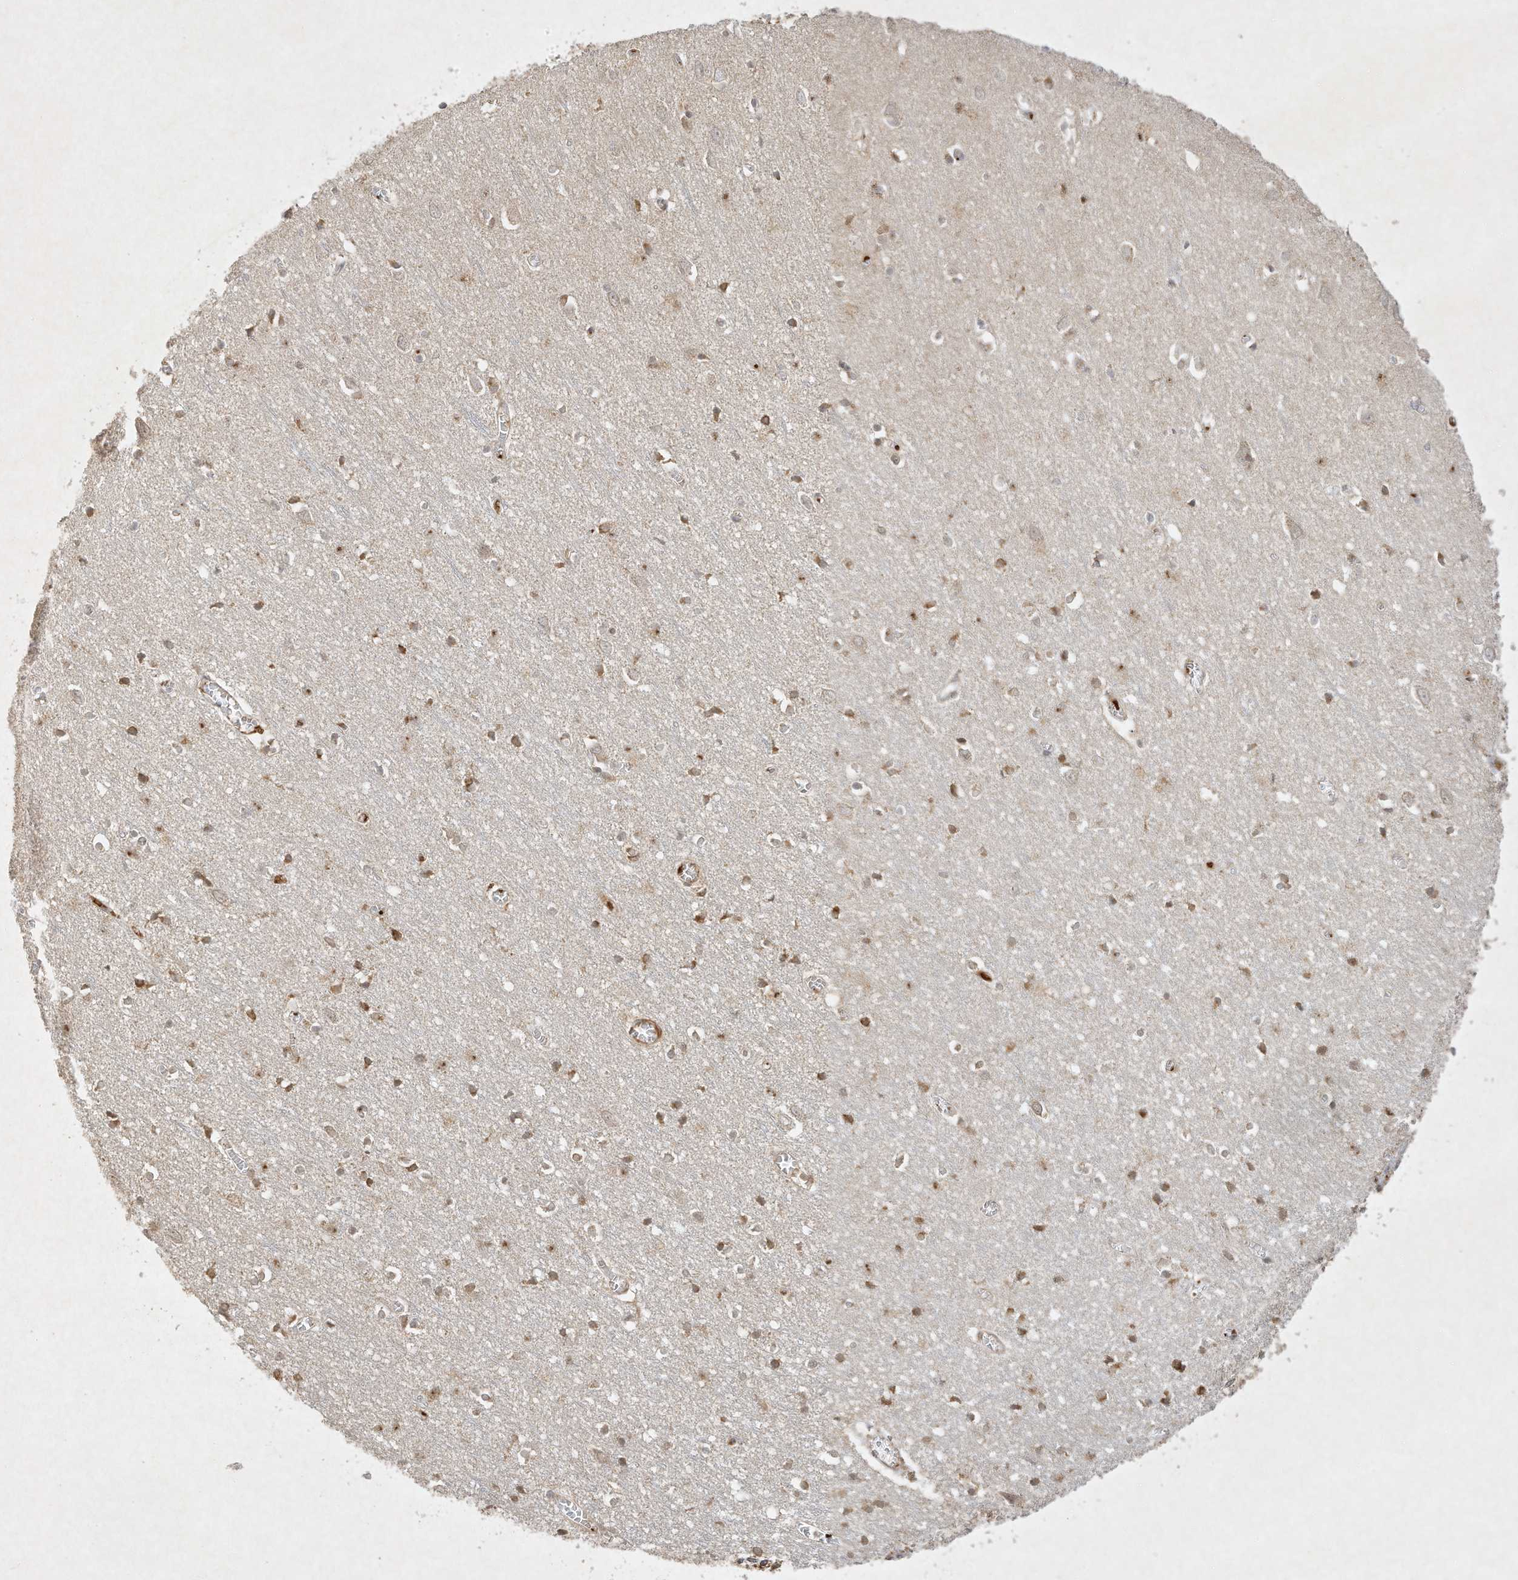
{"staining": {"intensity": "moderate", "quantity": ">75%", "location": "cytoplasmic/membranous"}, "tissue": "cerebral cortex", "cell_type": "Endothelial cells", "image_type": "normal", "snomed": [{"axis": "morphology", "description": "Normal tissue, NOS"}, {"axis": "topography", "description": "Cerebral cortex"}], "caption": "Immunohistochemistry (IHC) image of normal cerebral cortex: cerebral cortex stained using immunohistochemistry shows medium levels of moderate protein expression localized specifically in the cytoplasmic/membranous of endothelial cells, appearing as a cytoplasmic/membranous brown color.", "gene": "BTRC", "patient": {"sex": "female", "age": 64}}